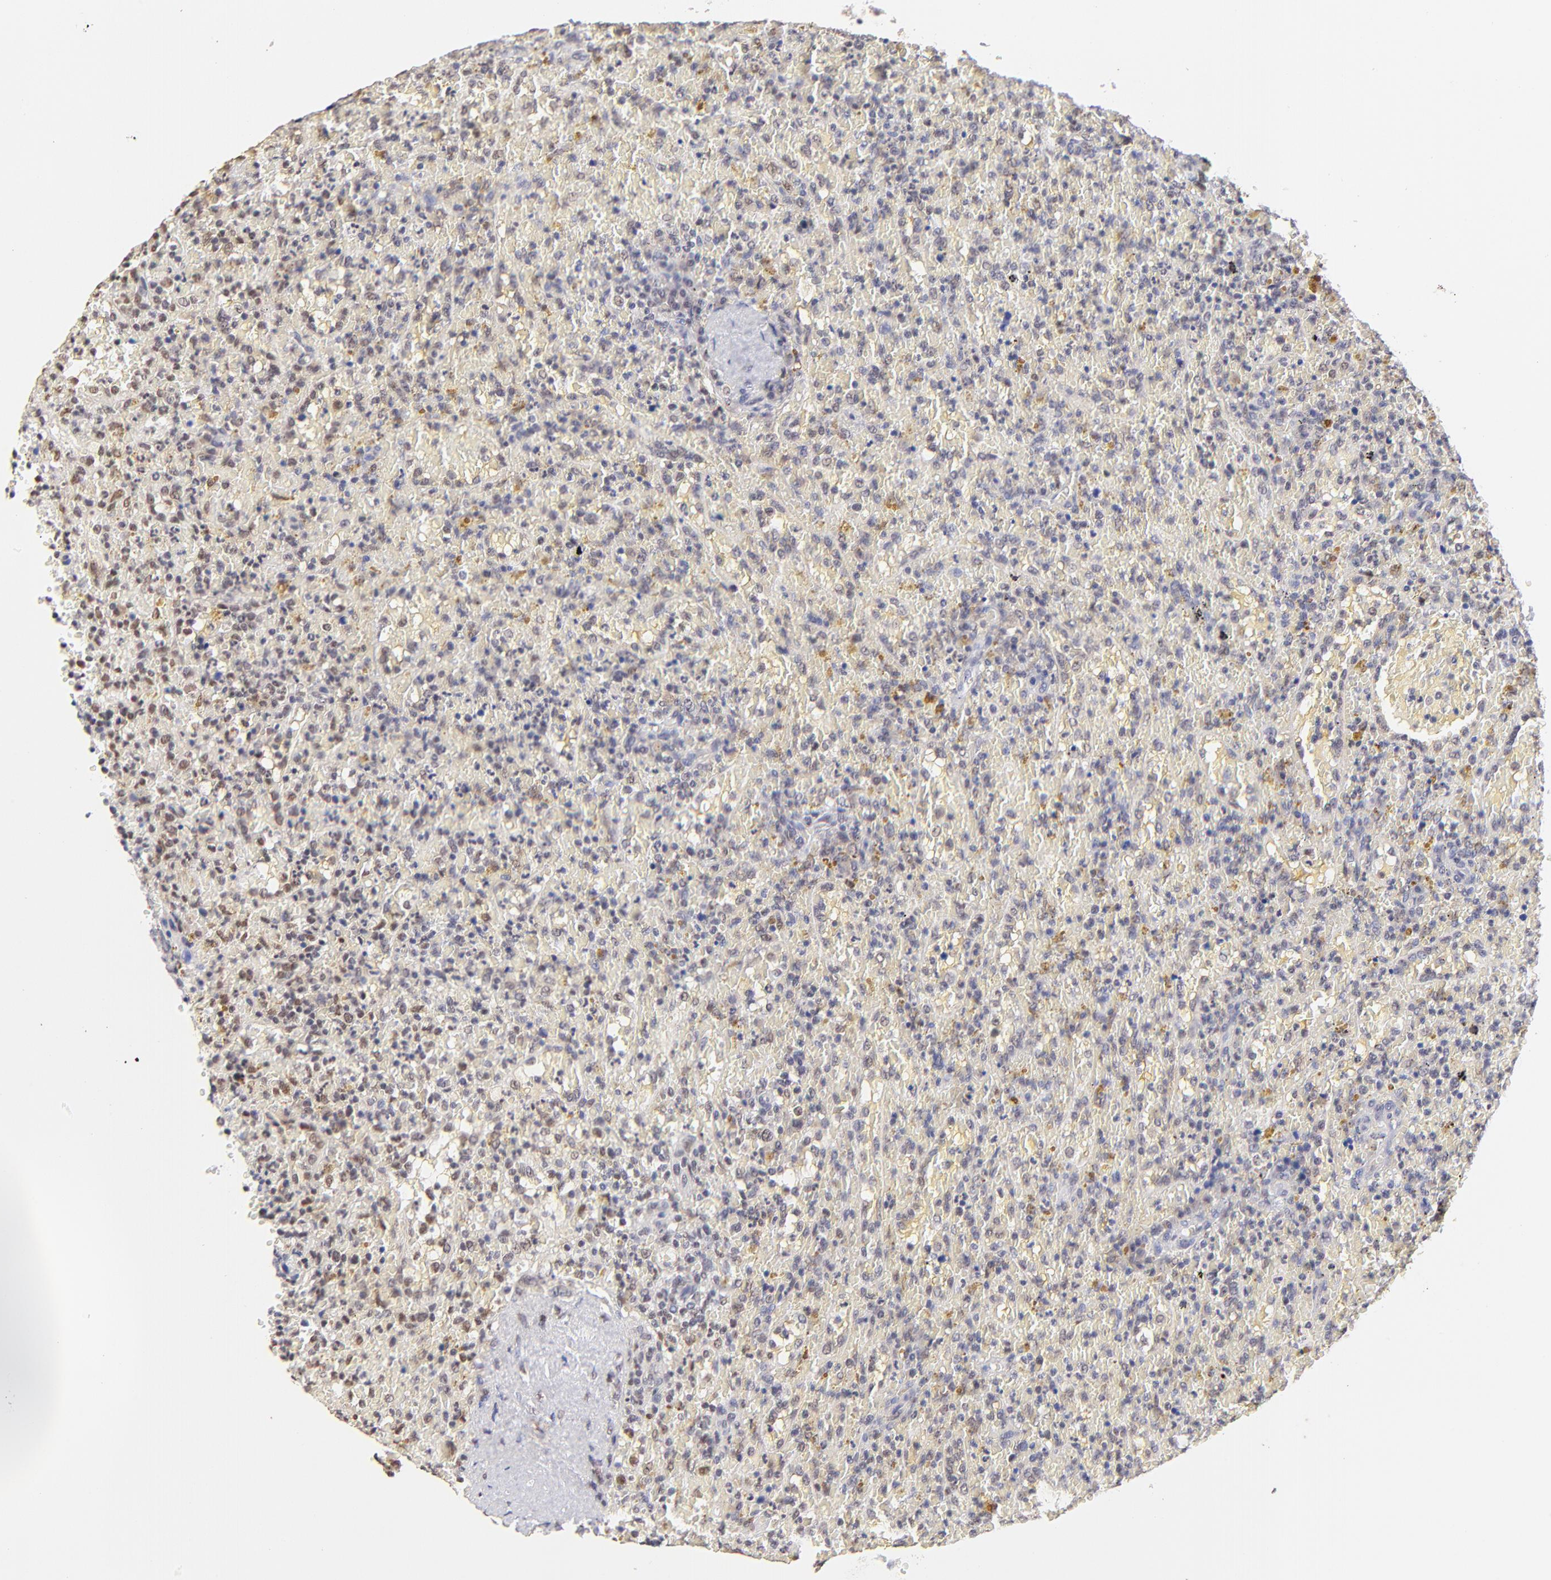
{"staining": {"intensity": "weak", "quantity": "<25%", "location": "nuclear"}, "tissue": "lymphoma", "cell_type": "Tumor cells", "image_type": "cancer", "snomed": [{"axis": "morphology", "description": "Malignant lymphoma, non-Hodgkin's type, High grade"}, {"axis": "topography", "description": "Spleen"}, {"axis": "topography", "description": "Lymph node"}], "caption": "The micrograph exhibits no staining of tumor cells in high-grade malignant lymphoma, non-Hodgkin's type.", "gene": "ZNF670", "patient": {"sex": "female", "age": 70}}